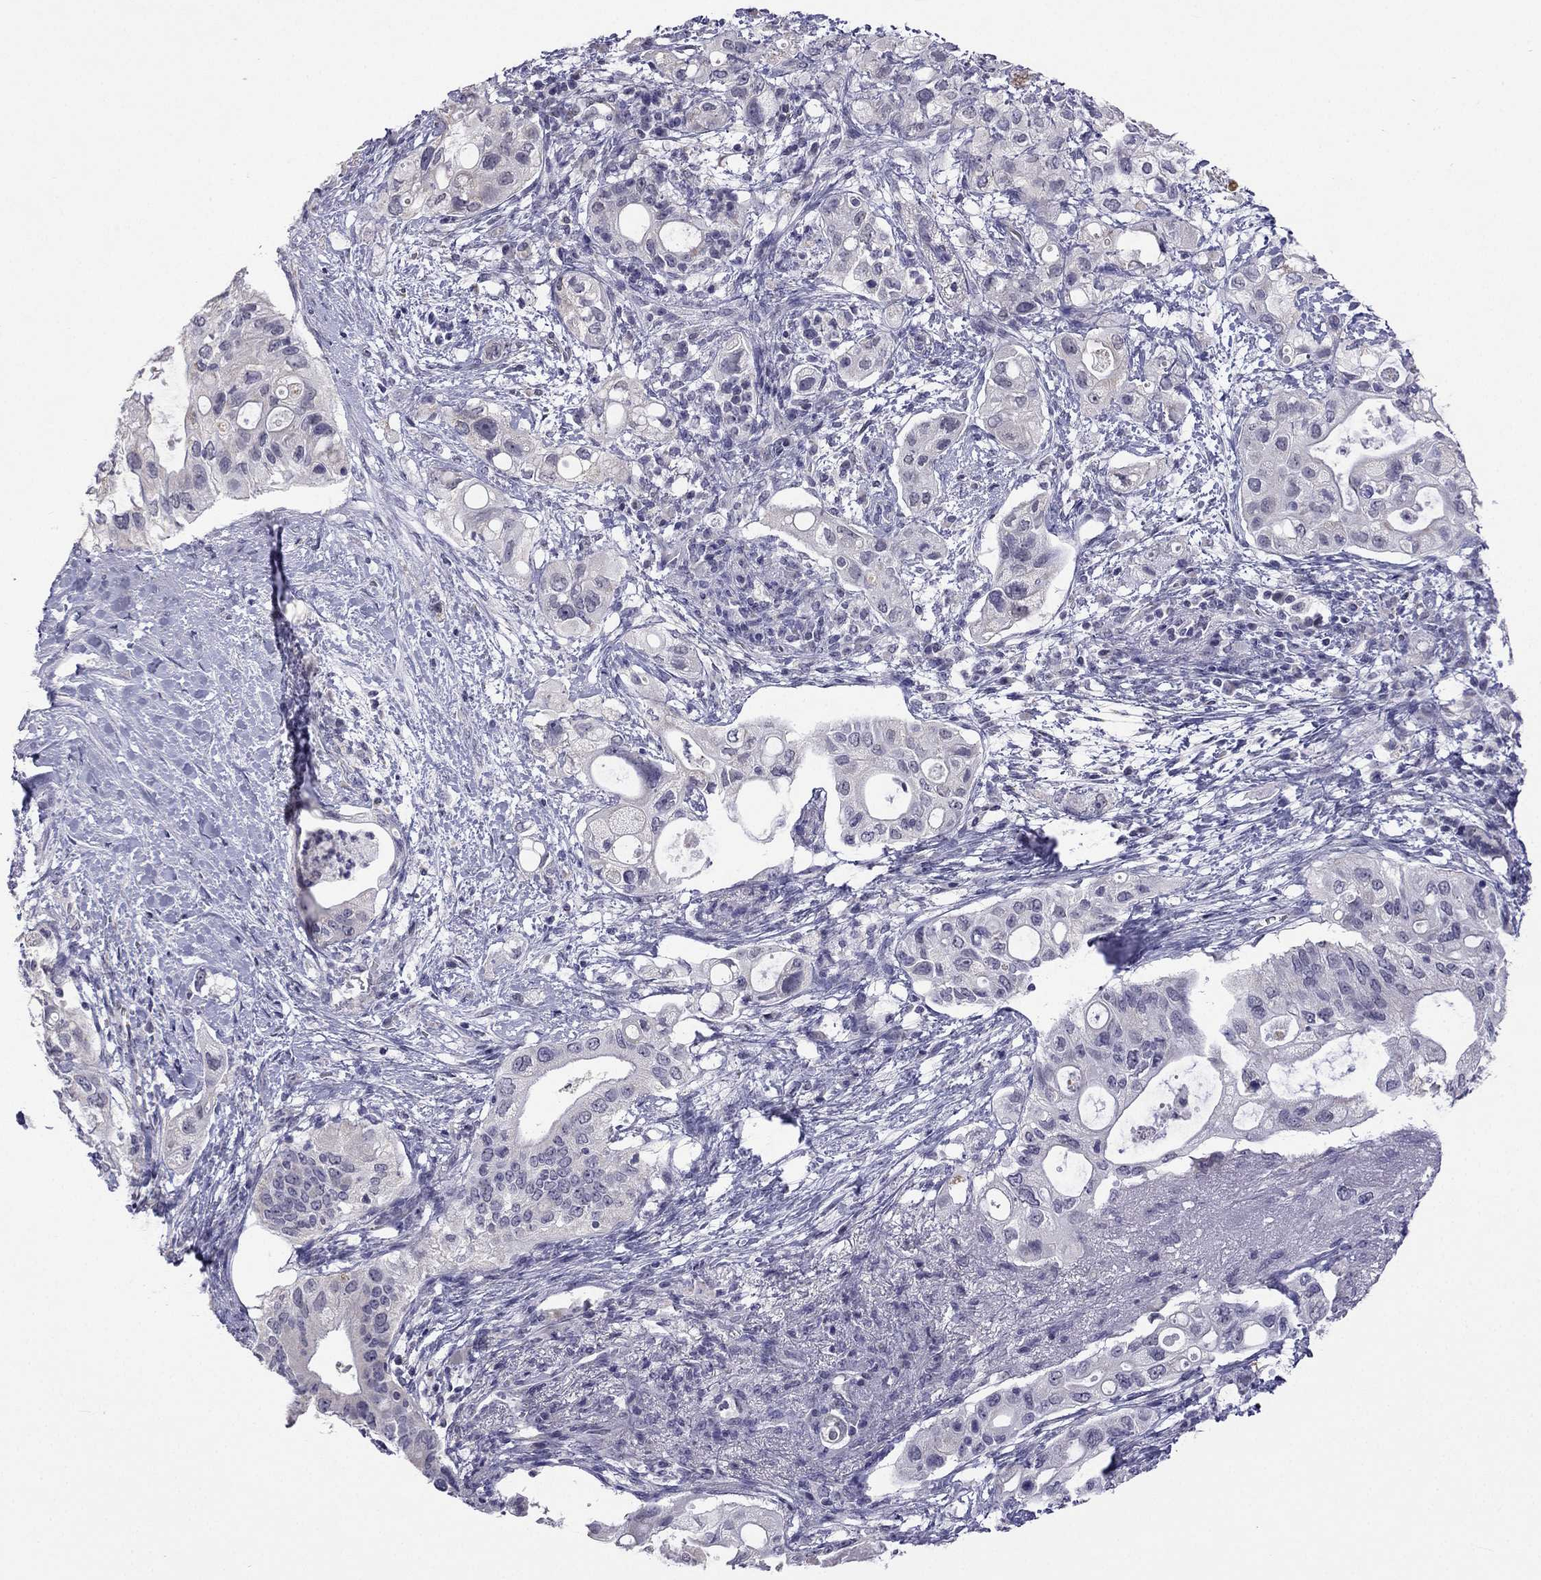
{"staining": {"intensity": "negative", "quantity": "none", "location": "none"}, "tissue": "pancreatic cancer", "cell_type": "Tumor cells", "image_type": "cancer", "snomed": [{"axis": "morphology", "description": "Adenocarcinoma, NOS"}, {"axis": "topography", "description": "Pancreas"}], "caption": "DAB immunohistochemical staining of human pancreatic cancer displays no significant positivity in tumor cells.", "gene": "C5orf49", "patient": {"sex": "female", "age": 72}}